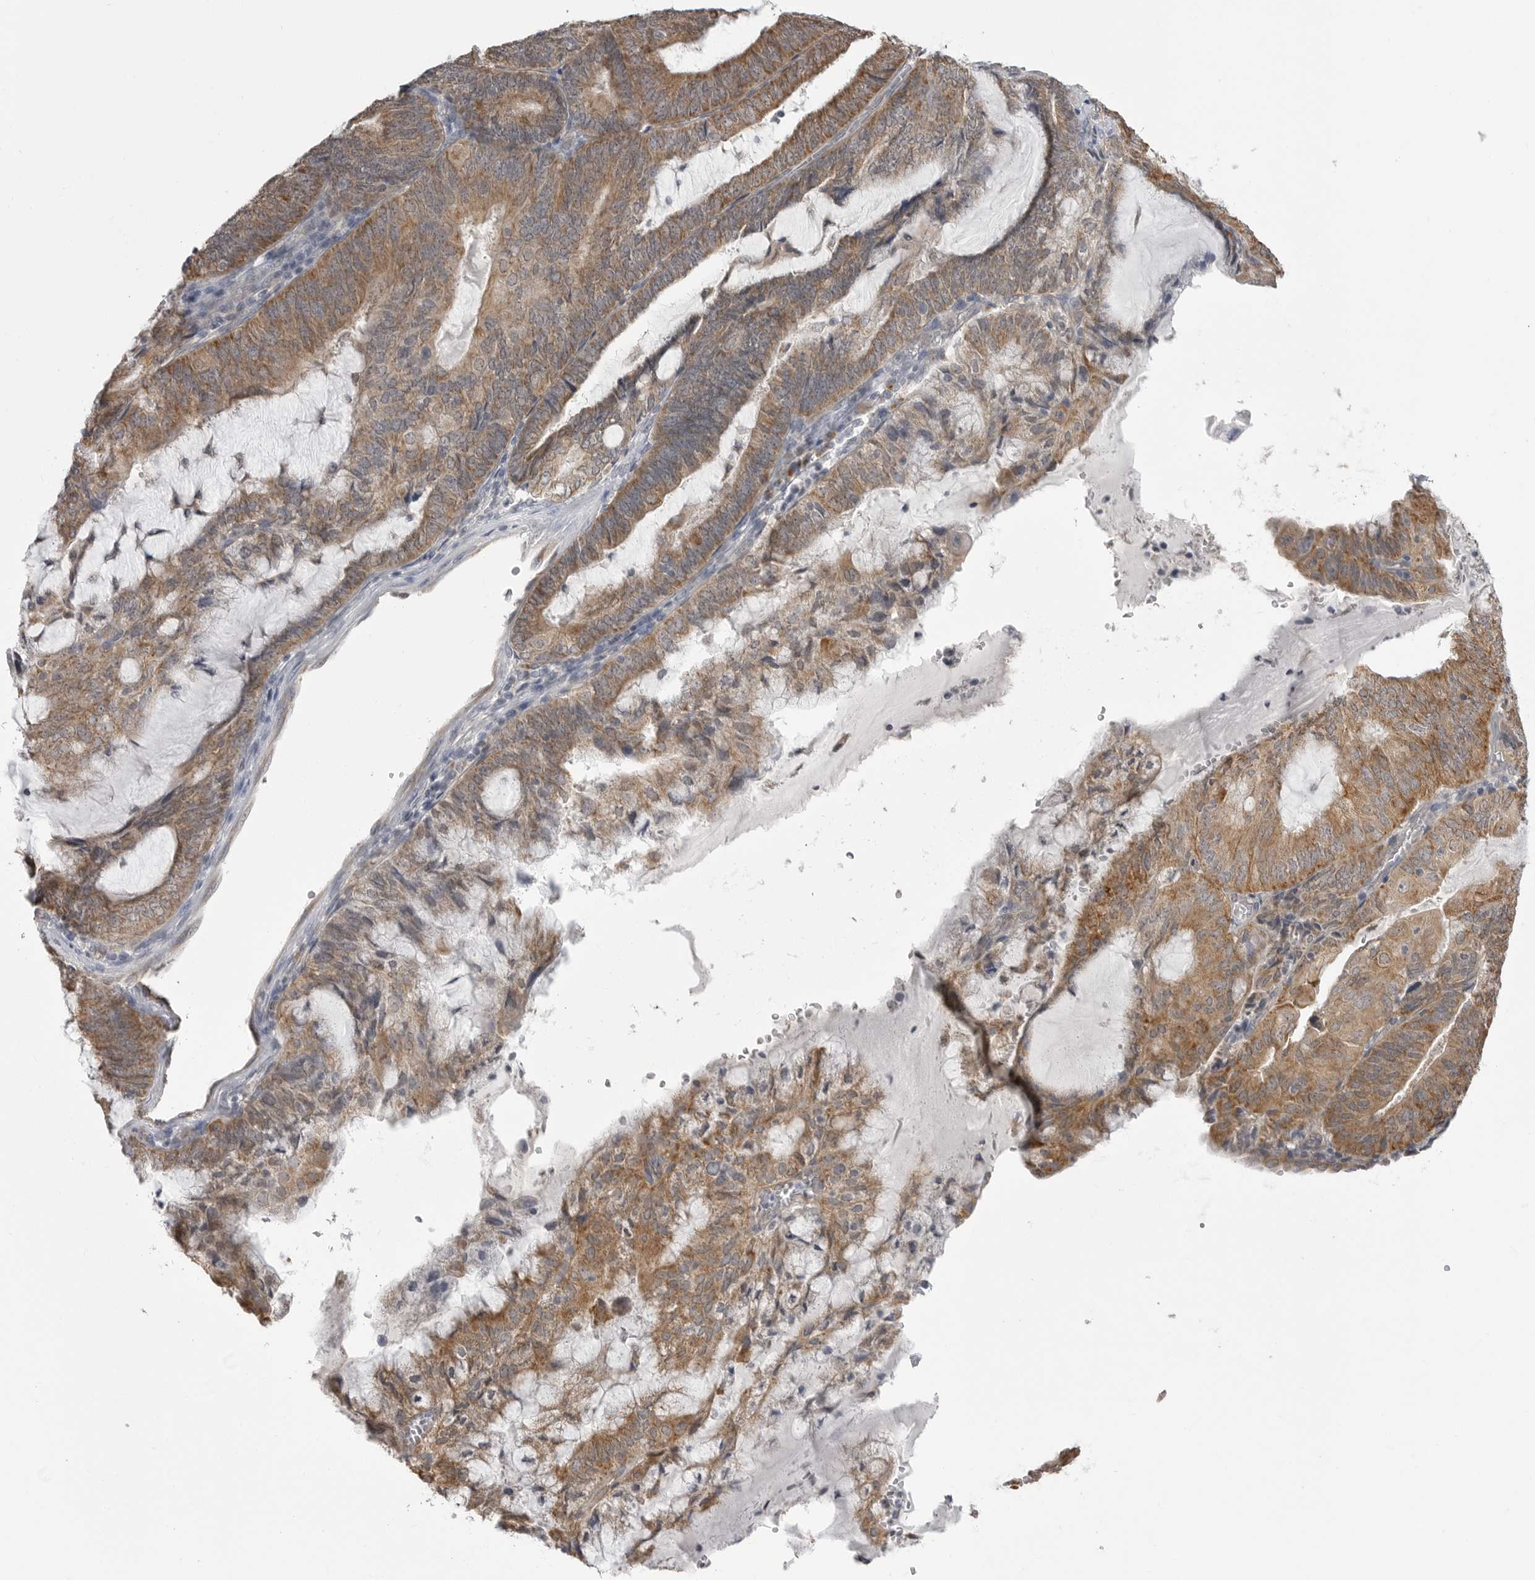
{"staining": {"intensity": "moderate", "quantity": ">75%", "location": "cytoplasmic/membranous"}, "tissue": "endometrial cancer", "cell_type": "Tumor cells", "image_type": "cancer", "snomed": [{"axis": "morphology", "description": "Adenocarcinoma, NOS"}, {"axis": "topography", "description": "Endometrium"}], "caption": "Adenocarcinoma (endometrial) stained with IHC reveals moderate cytoplasmic/membranous staining in approximately >75% of tumor cells.", "gene": "FH", "patient": {"sex": "female", "age": 81}}